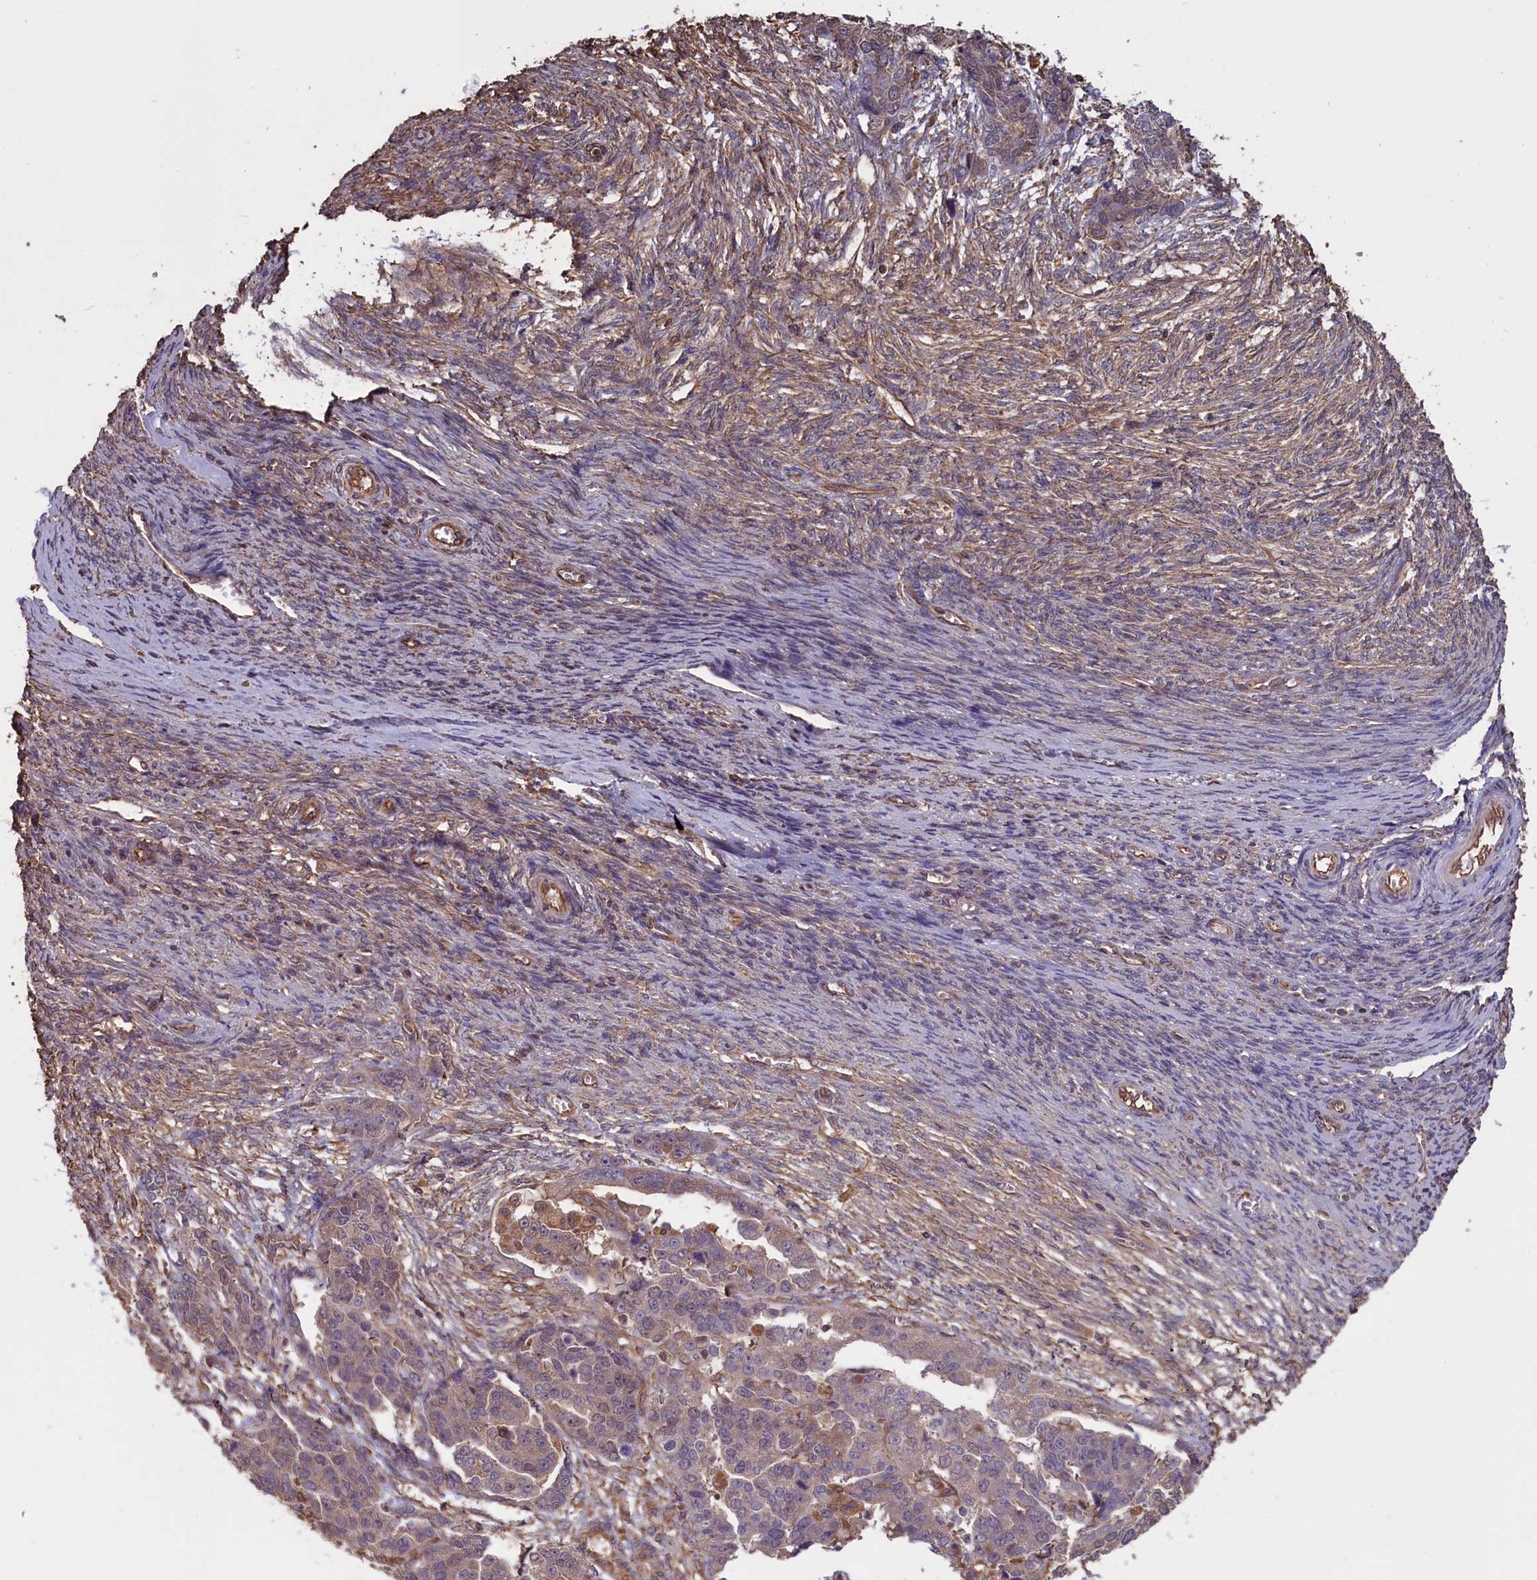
{"staining": {"intensity": "weak", "quantity": "25%-75%", "location": "cytoplasmic/membranous"}, "tissue": "ovarian cancer", "cell_type": "Tumor cells", "image_type": "cancer", "snomed": [{"axis": "morphology", "description": "Cystadenocarcinoma, serous, NOS"}, {"axis": "topography", "description": "Ovary"}], "caption": "A brown stain shows weak cytoplasmic/membranous staining of a protein in ovarian cancer (serous cystadenocarcinoma) tumor cells.", "gene": "DAPK3", "patient": {"sex": "female", "age": 44}}